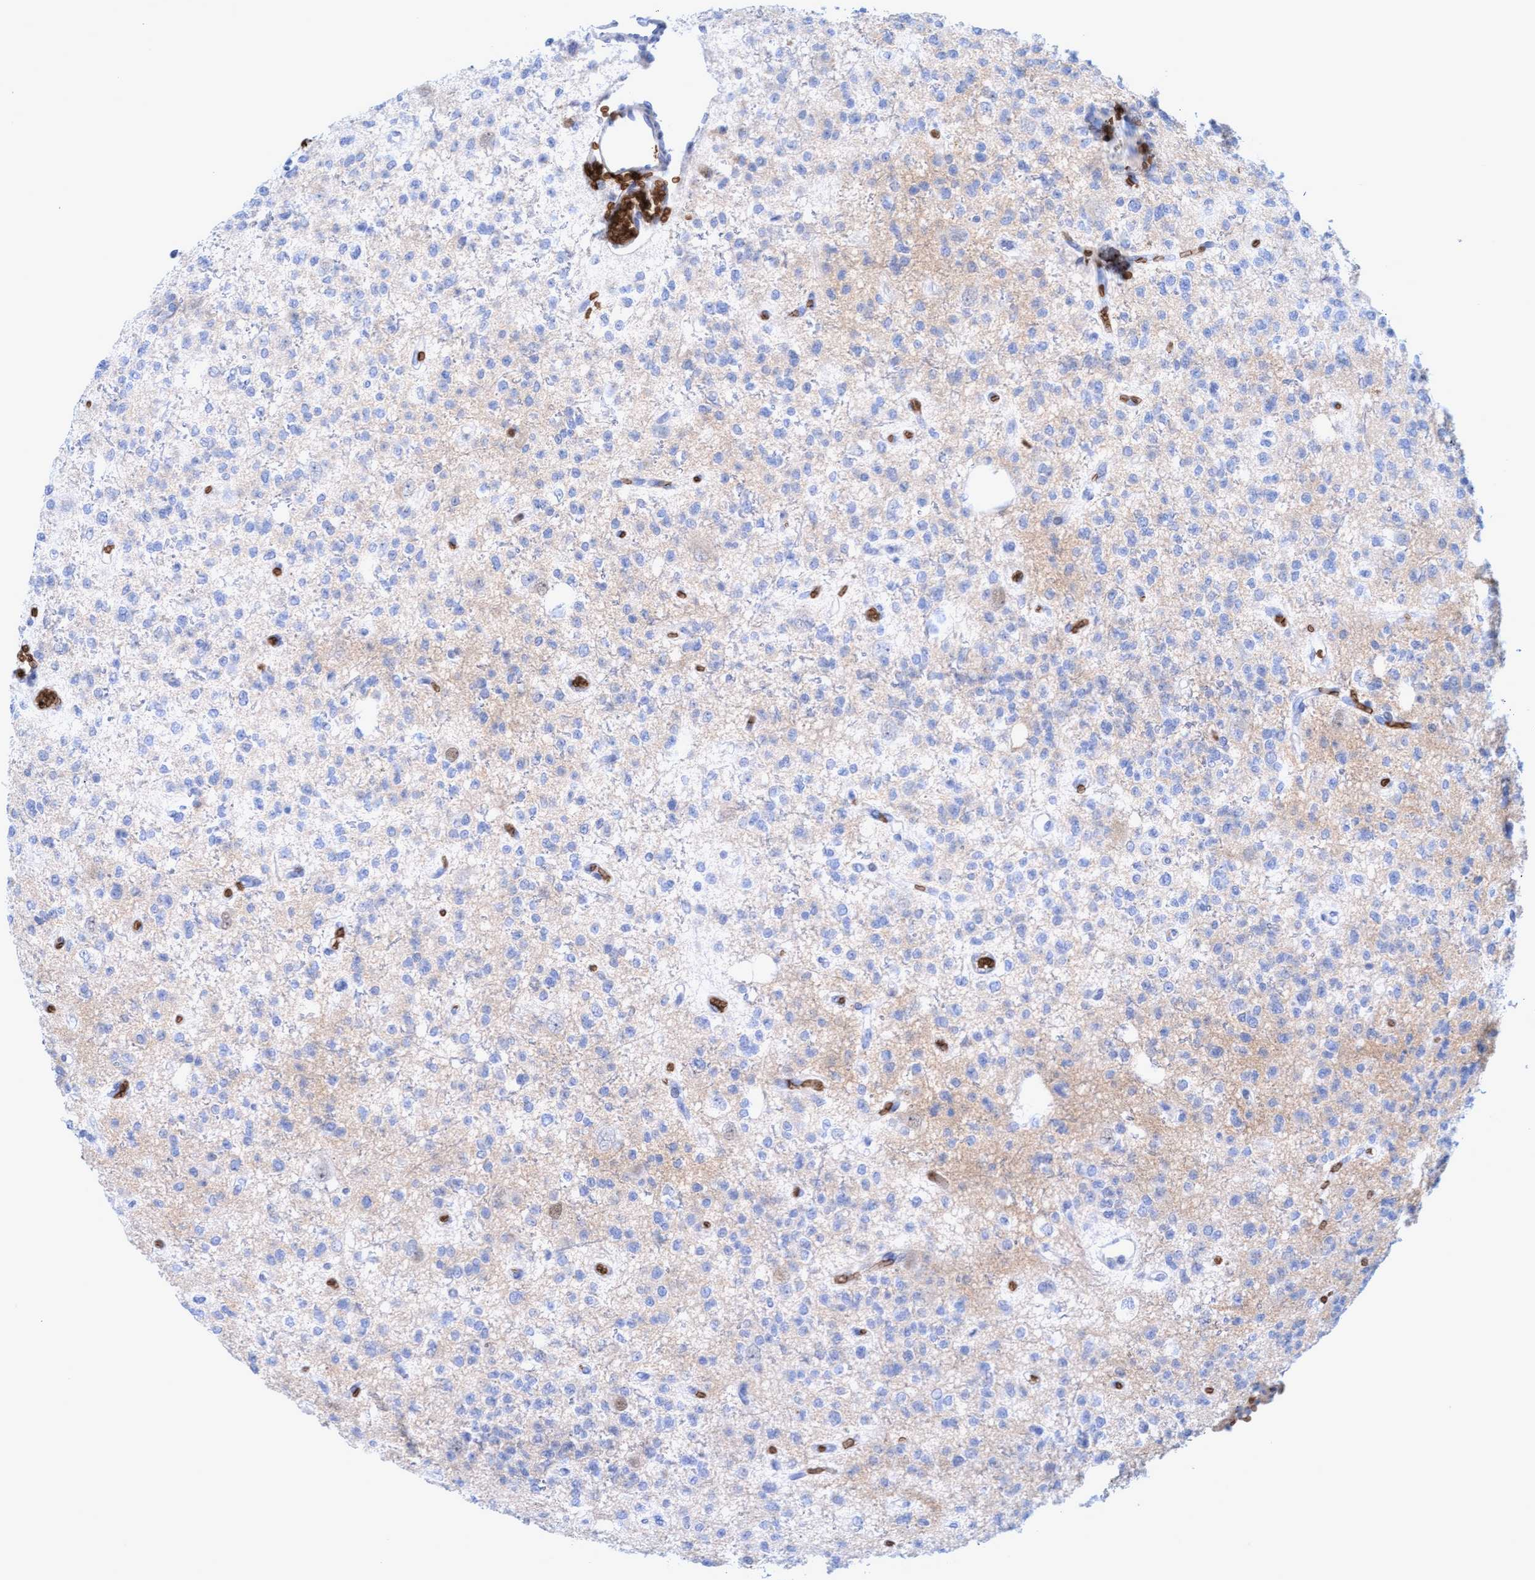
{"staining": {"intensity": "weak", "quantity": "<25%", "location": "cytoplasmic/membranous"}, "tissue": "glioma", "cell_type": "Tumor cells", "image_type": "cancer", "snomed": [{"axis": "morphology", "description": "Glioma, malignant, Low grade"}, {"axis": "topography", "description": "Brain"}], "caption": "DAB (3,3'-diaminobenzidine) immunohistochemical staining of human malignant low-grade glioma displays no significant expression in tumor cells. (Stains: DAB (3,3'-diaminobenzidine) immunohistochemistry with hematoxylin counter stain, Microscopy: brightfield microscopy at high magnification).", "gene": "SPEM2", "patient": {"sex": "male", "age": 38}}